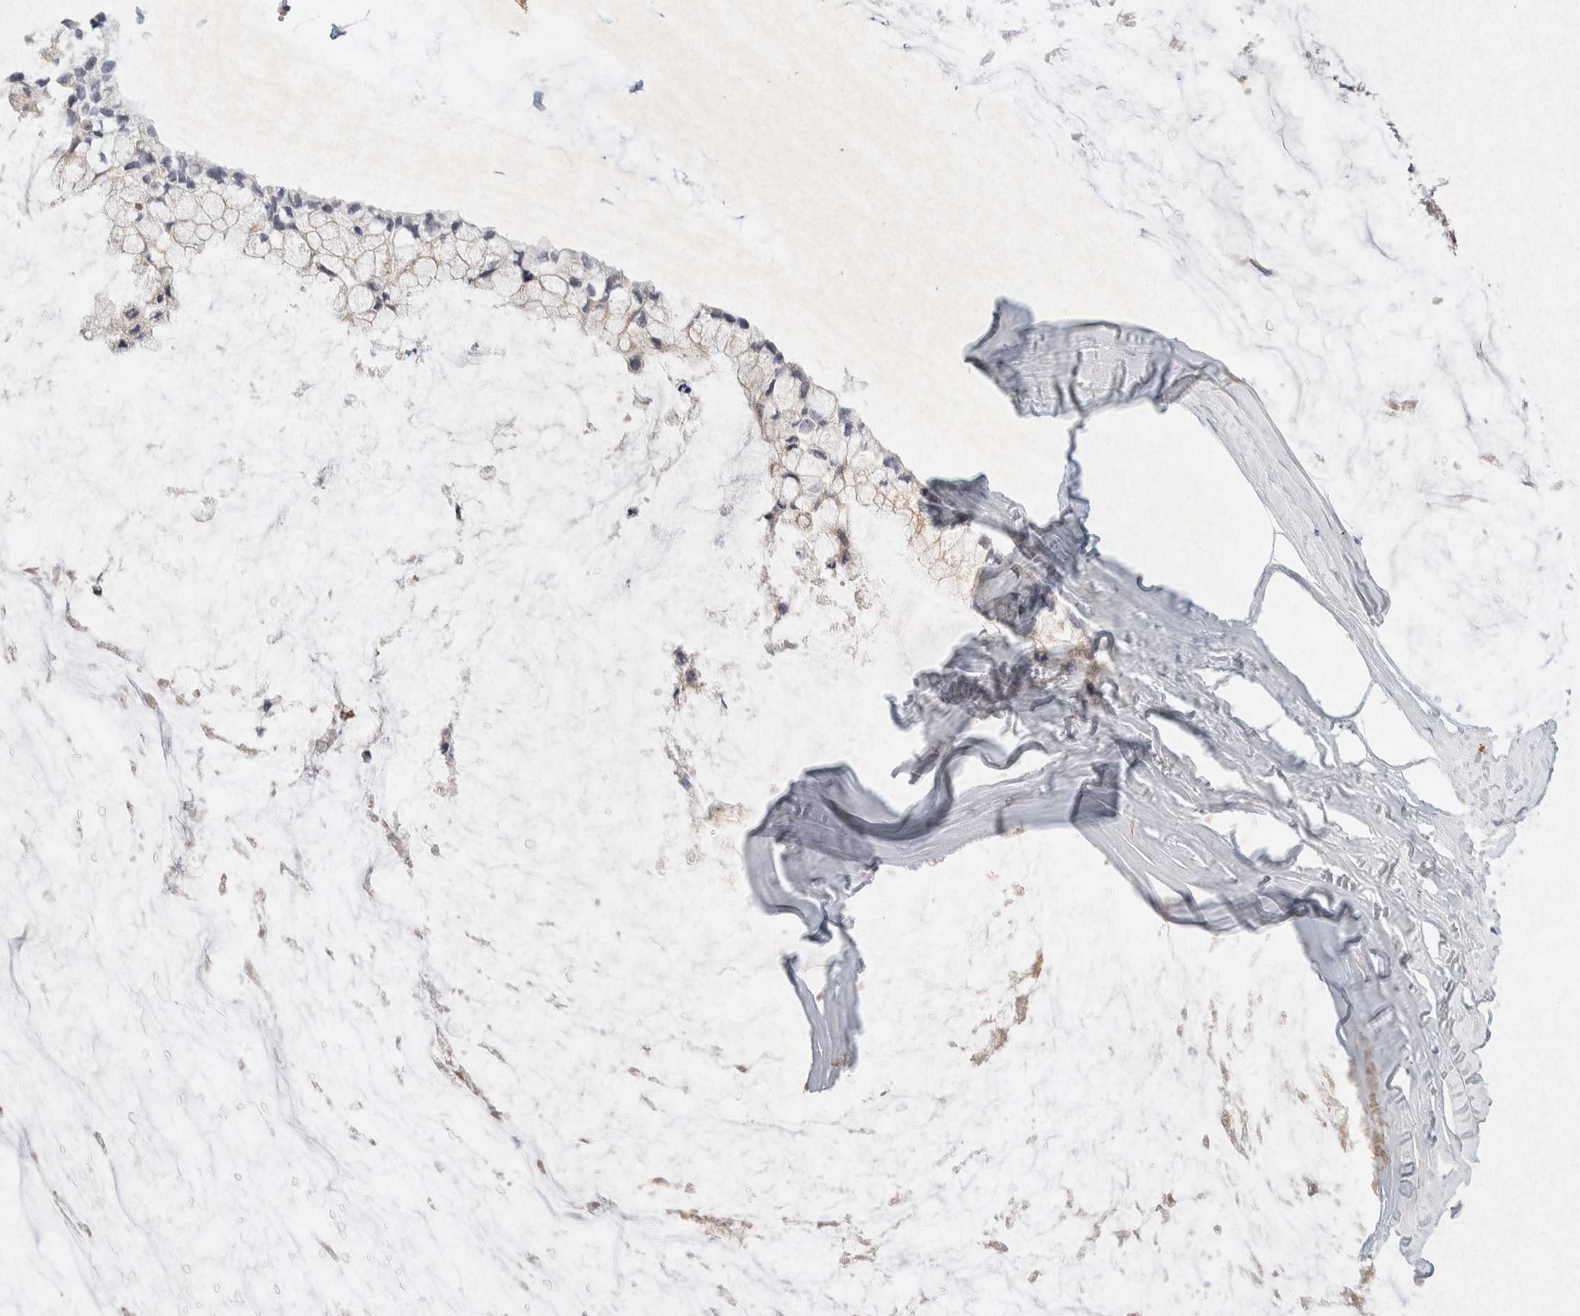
{"staining": {"intensity": "negative", "quantity": "none", "location": "none"}, "tissue": "ovarian cancer", "cell_type": "Tumor cells", "image_type": "cancer", "snomed": [{"axis": "morphology", "description": "Cystadenocarcinoma, mucinous, NOS"}, {"axis": "topography", "description": "Ovary"}], "caption": "Tumor cells are negative for brown protein staining in ovarian mucinous cystadenocarcinoma.", "gene": "GNAI1", "patient": {"sex": "female", "age": 39}}